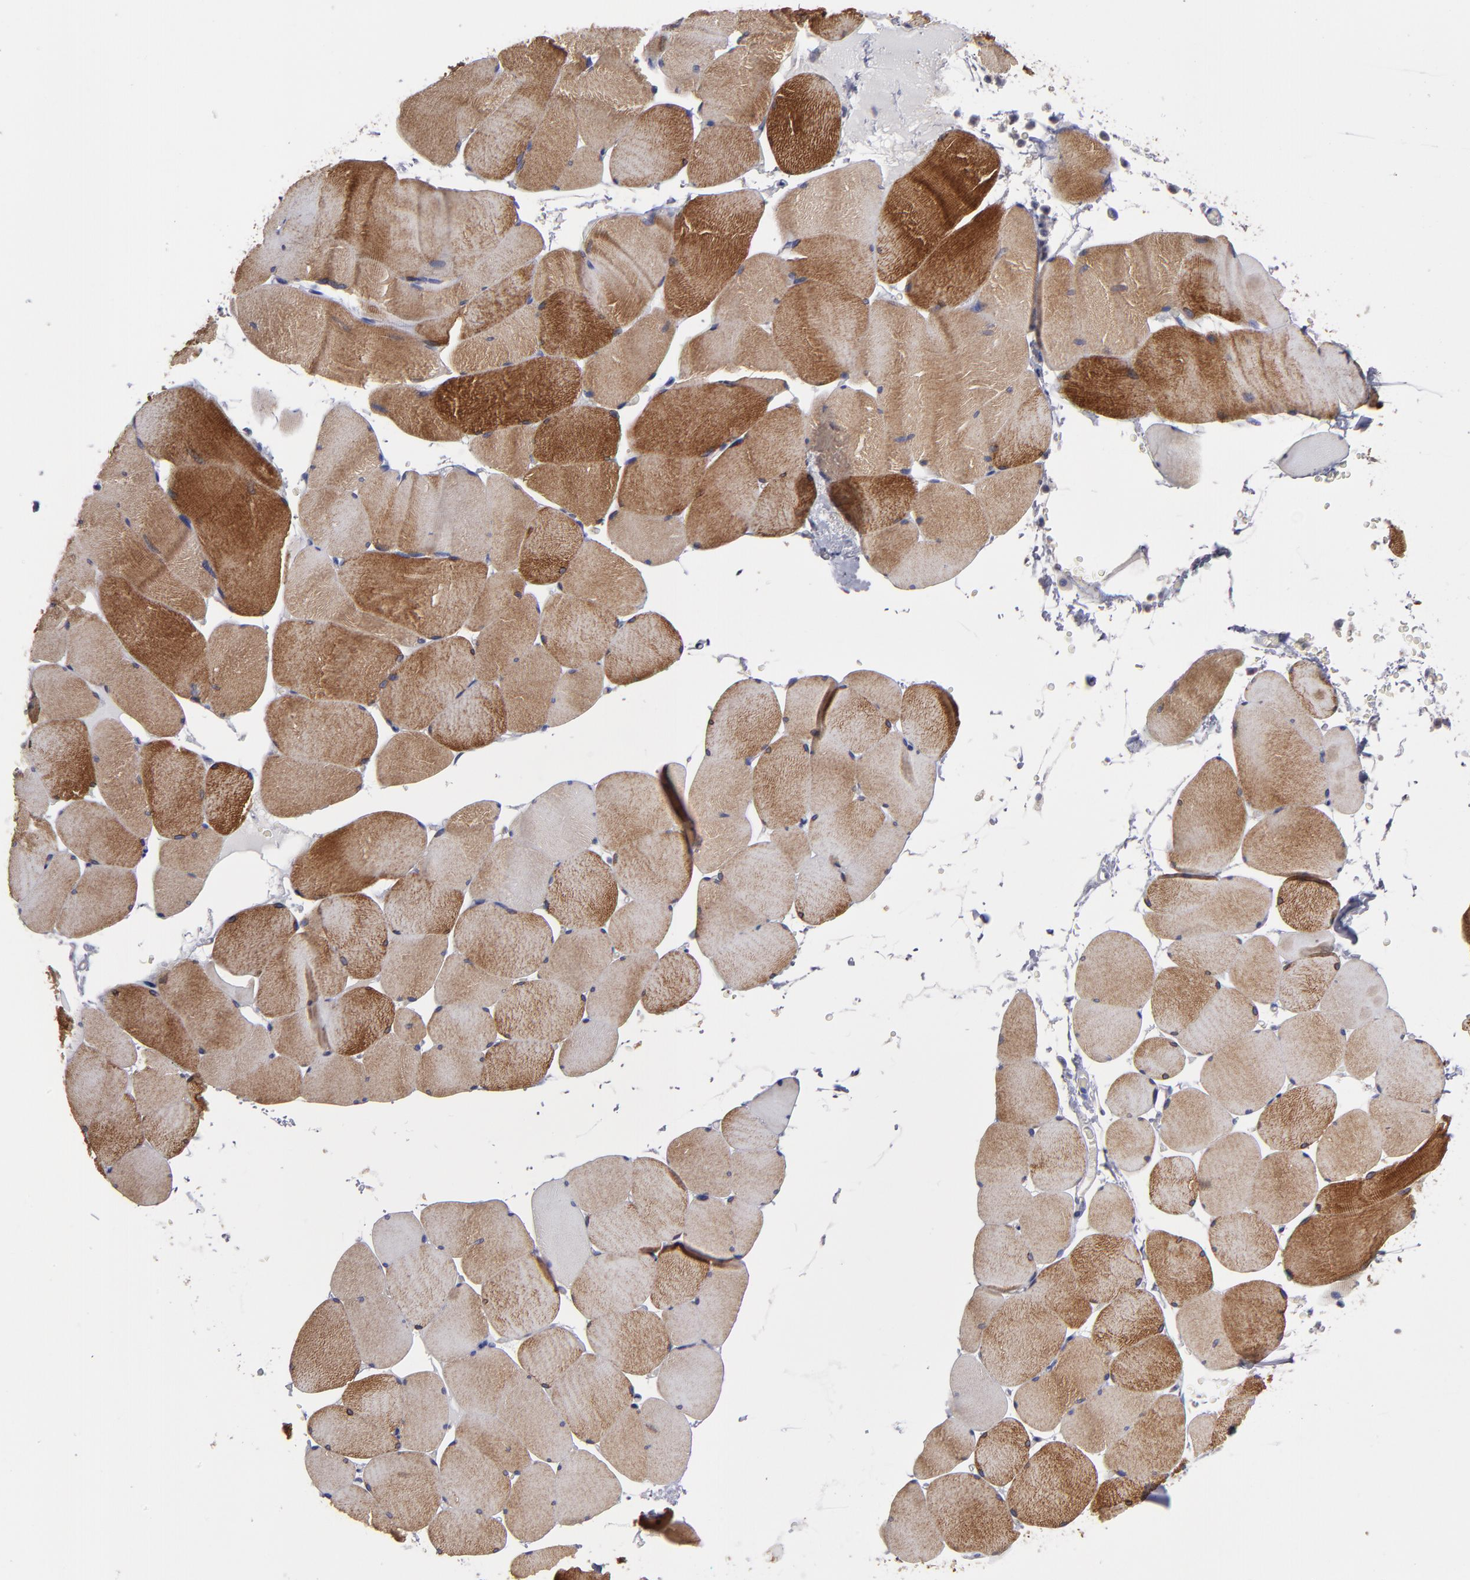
{"staining": {"intensity": "moderate", "quantity": ">75%", "location": "cytoplasmic/membranous"}, "tissue": "skeletal muscle", "cell_type": "Myocytes", "image_type": "normal", "snomed": [{"axis": "morphology", "description": "Normal tissue, NOS"}, {"axis": "topography", "description": "Skeletal muscle"}], "caption": "This histopathology image displays immunohistochemistry staining of normal human skeletal muscle, with medium moderate cytoplasmic/membranous expression in approximately >75% of myocytes.", "gene": "SLMAP", "patient": {"sex": "male", "age": 62}}